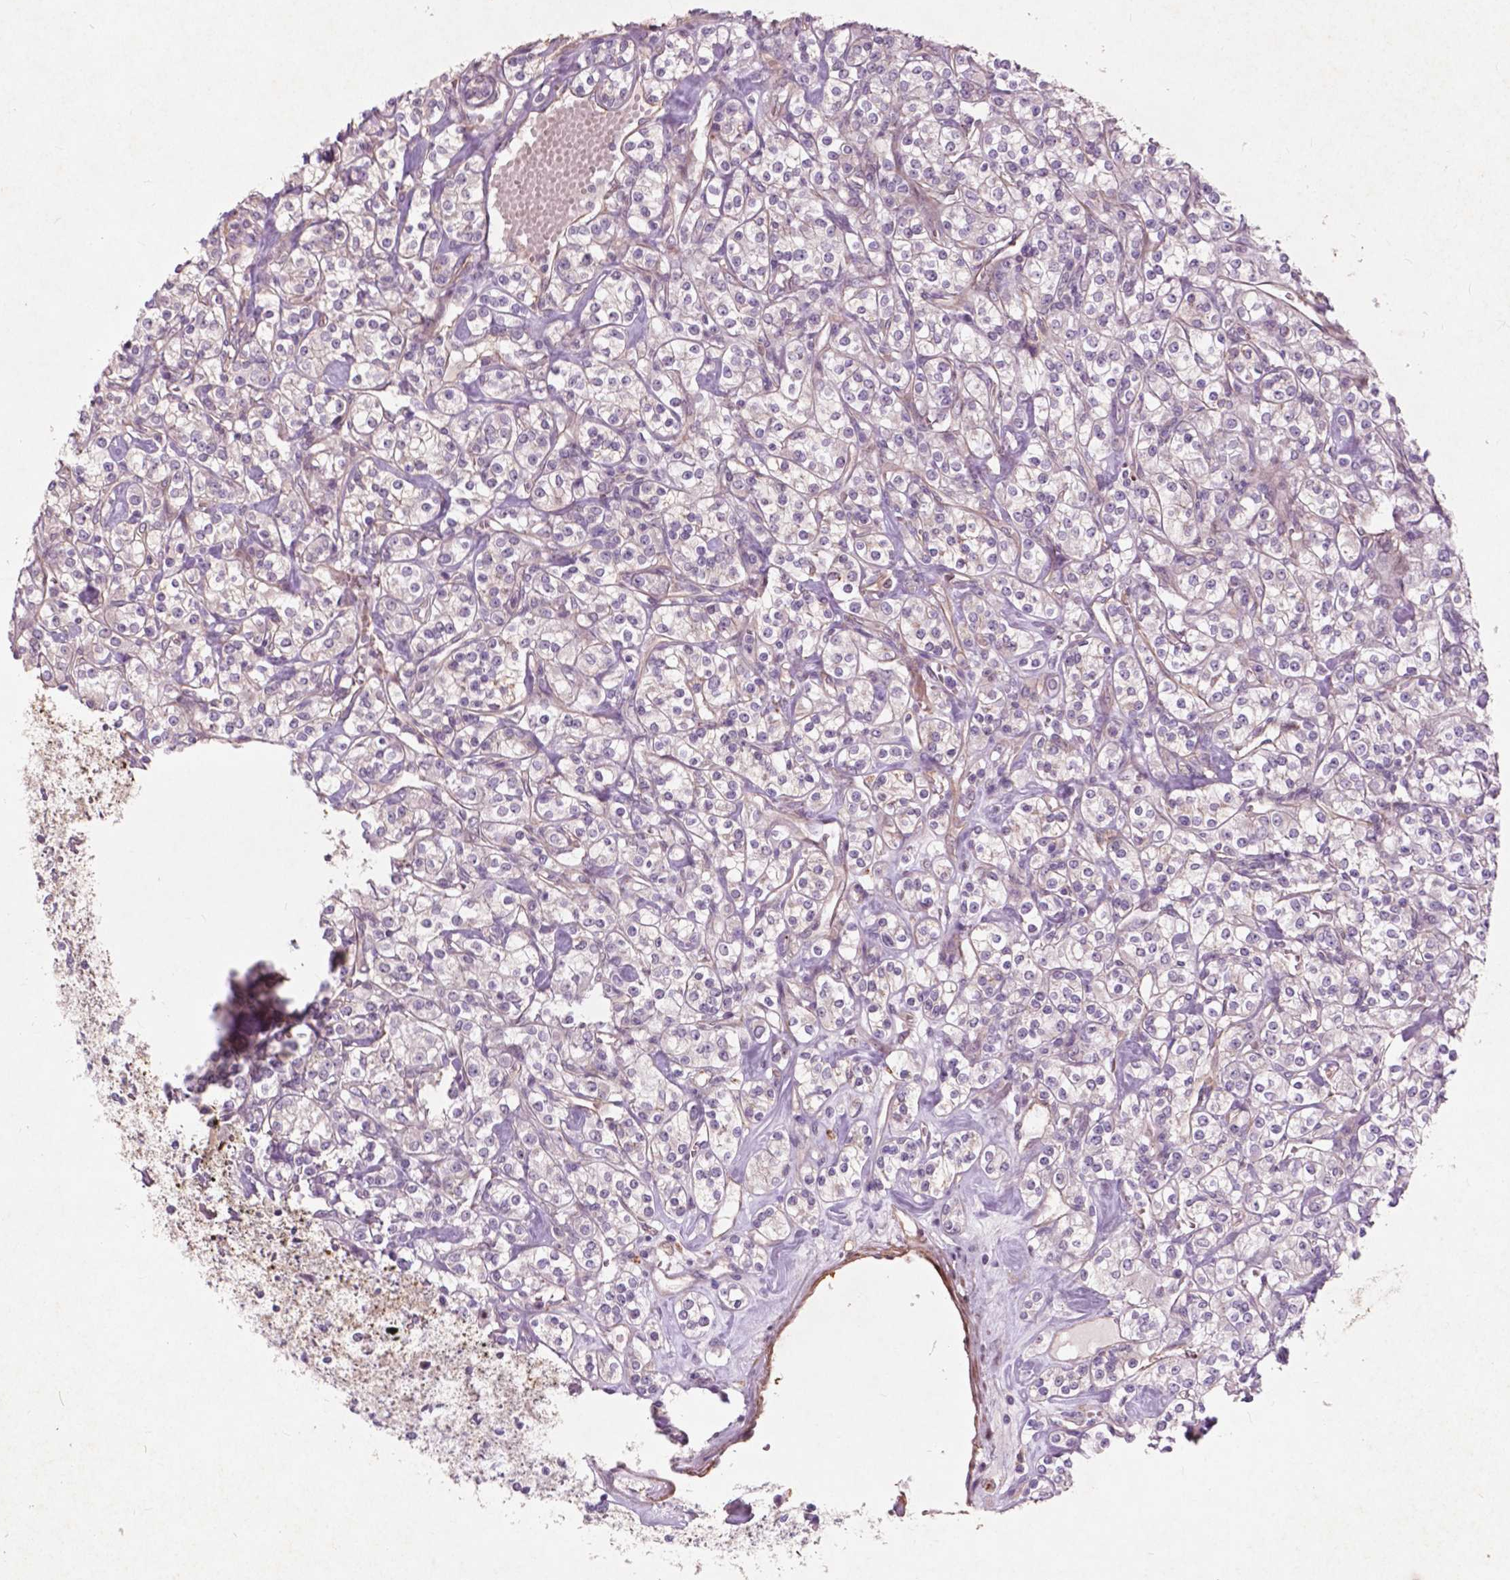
{"staining": {"intensity": "negative", "quantity": "none", "location": "none"}, "tissue": "renal cancer", "cell_type": "Tumor cells", "image_type": "cancer", "snomed": [{"axis": "morphology", "description": "Adenocarcinoma, NOS"}, {"axis": "topography", "description": "Kidney"}], "caption": "DAB (3,3'-diaminobenzidine) immunohistochemical staining of human adenocarcinoma (renal) shows no significant positivity in tumor cells. (DAB immunohistochemistry with hematoxylin counter stain).", "gene": "RFPL4B", "patient": {"sex": "male", "age": 77}}